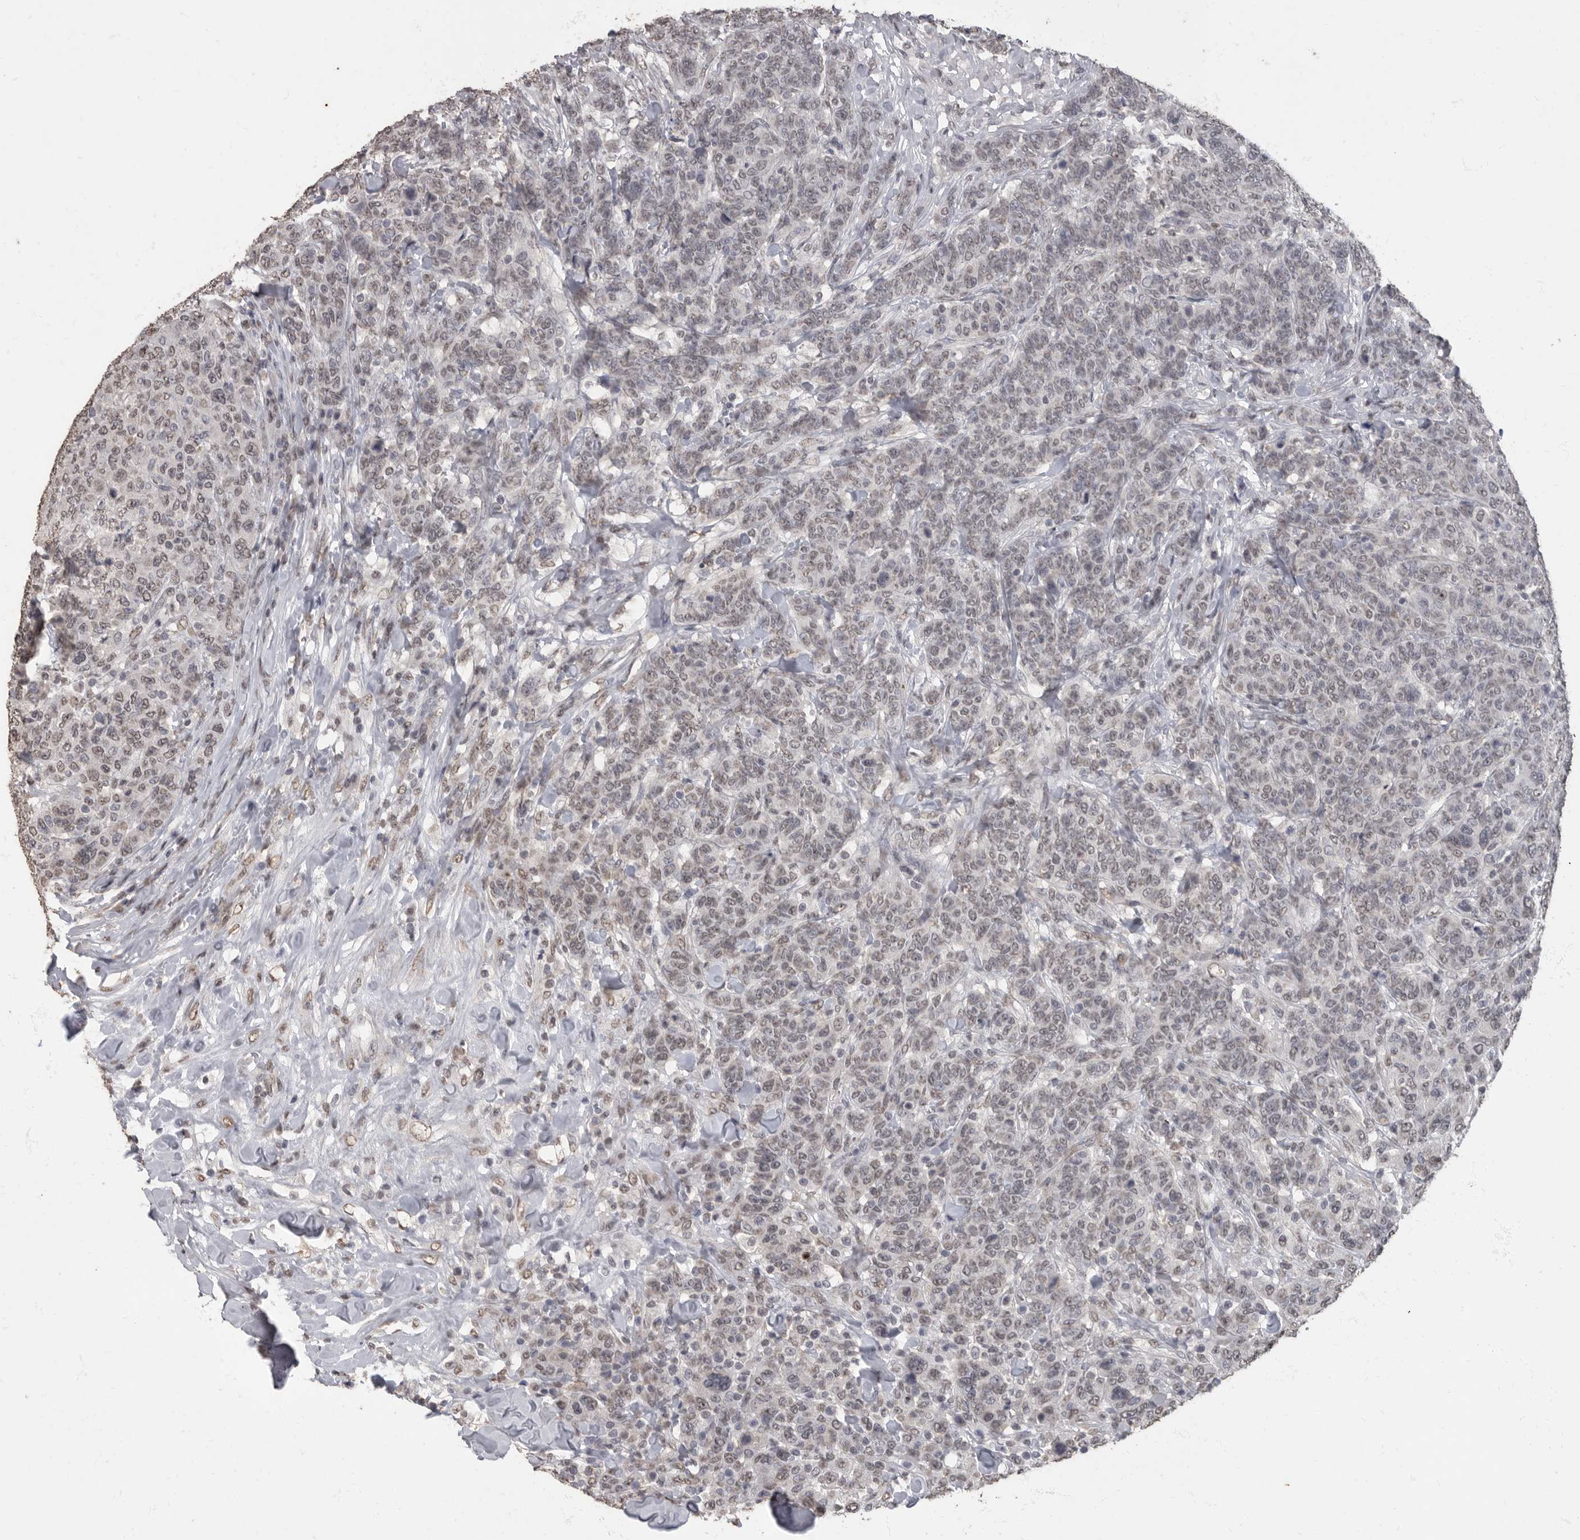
{"staining": {"intensity": "weak", "quantity": ">75%", "location": "nuclear"}, "tissue": "breast cancer", "cell_type": "Tumor cells", "image_type": "cancer", "snomed": [{"axis": "morphology", "description": "Duct carcinoma"}, {"axis": "topography", "description": "Breast"}], "caption": "Breast cancer (intraductal carcinoma) tissue reveals weak nuclear positivity in about >75% of tumor cells", "gene": "NBL1", "patient": {"sex": "female", "age": 37}}